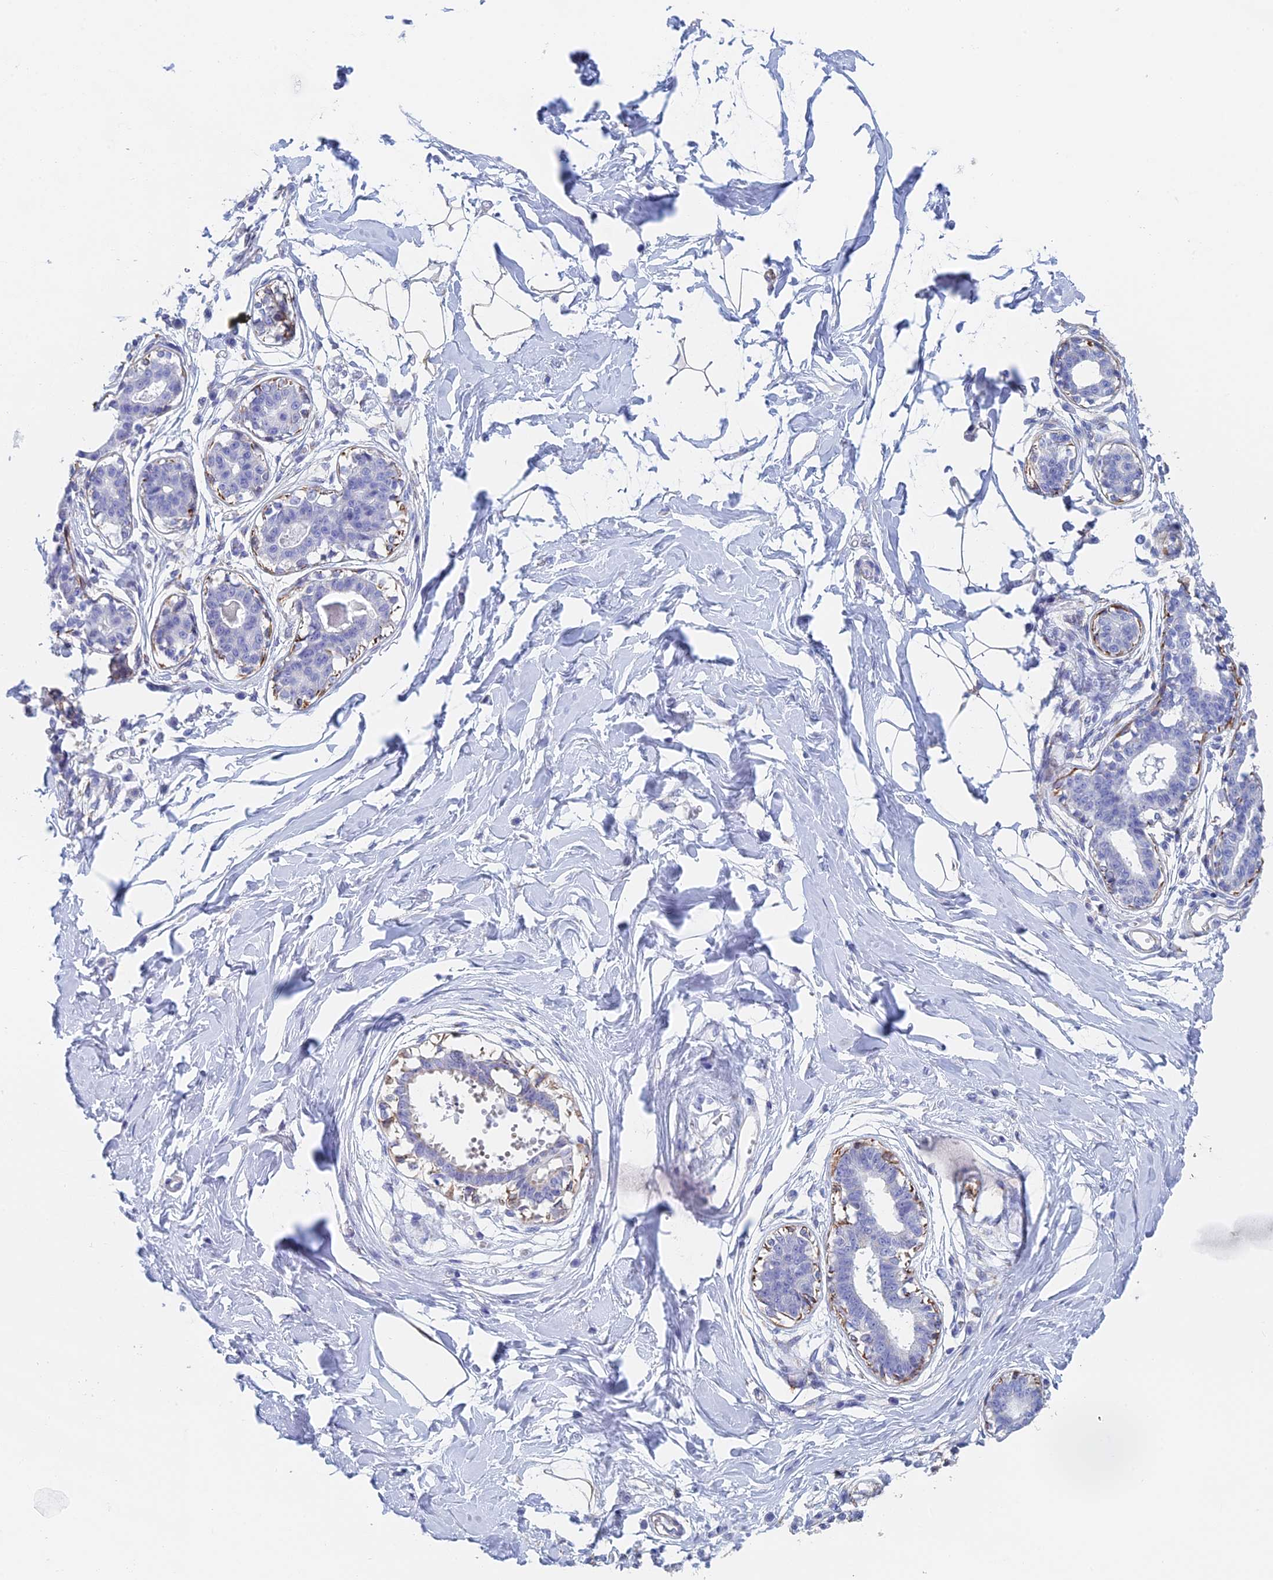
{"staining": {"intensity": "negative", "quantity": "none", "location": "none"}, "tissue": "breast", "cell_type": "Adipocytes", "image_type": "normal", "snomed": [{"axis": "morphology", "description": "Normal tissue, NOS"}, {"axis": "topography", "description": "Breast"}], "caption": "An IHC image of normal breast is shown. There is no staining in adipocytes of breast.", "gene": "KCNK18", "patient": {"sex": "female", "age": 45}}